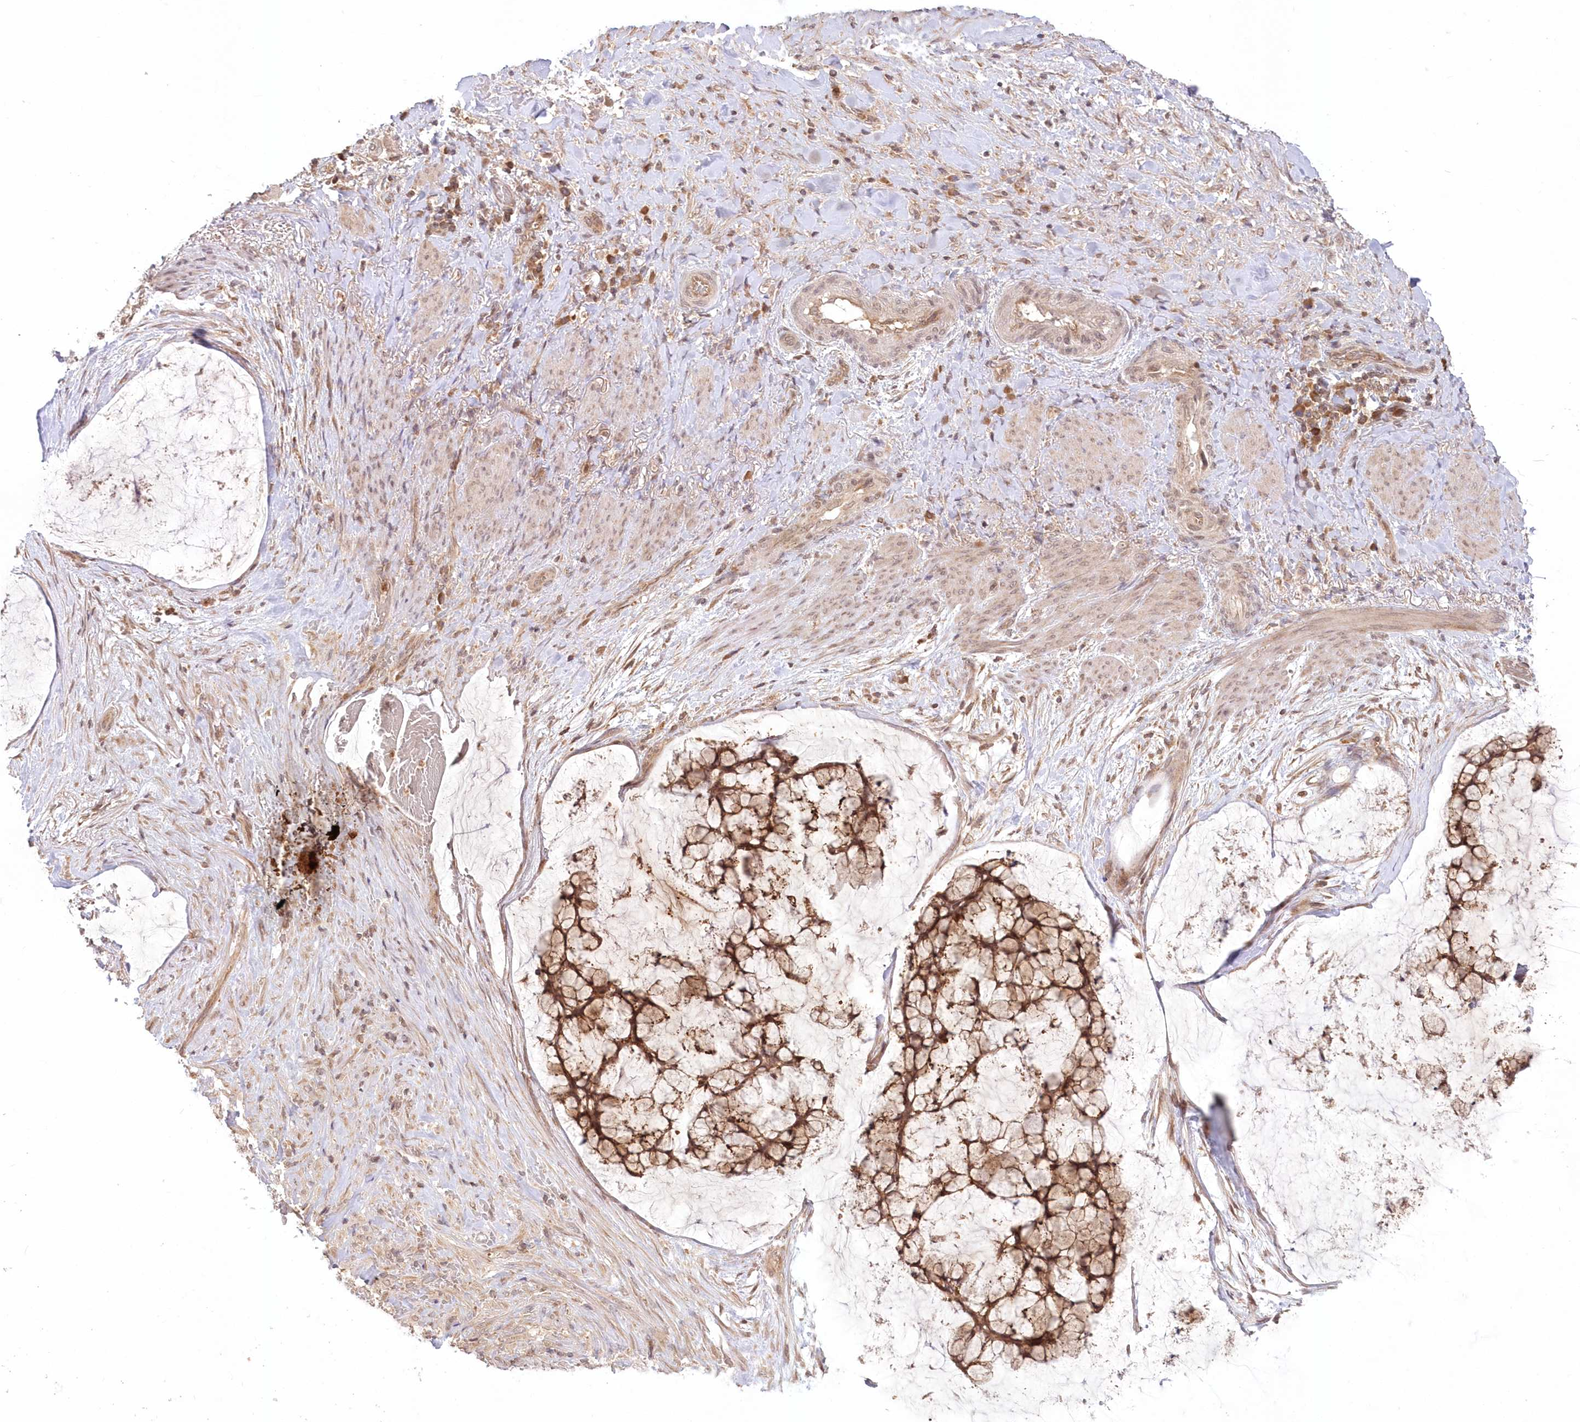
{"staining": {"intensity": "moderate", "quantity": ">75%", "location": "cytoplasmic/membranous"}, "tissue": "ovarian cancer", "cell_type": "Tumor cells", "image_type": "cancer", "snomed": [{"axis": "morphology", "description": "Cystadenocarcinoma, mucinous, NOS"}, {"axis": "topography", "description": "Ovary"}], "caption": "High-power microscopy captured an immunohistochemistry (IHC) photomicrograph of mucinous cystadenocarcinoma (ovarian), revealing moderate cytoplasmic/membranous positivity in approximately >75% of tumor cells.", "gene": "MTMR3", "patient": {"sex": "female", "age": 42}}